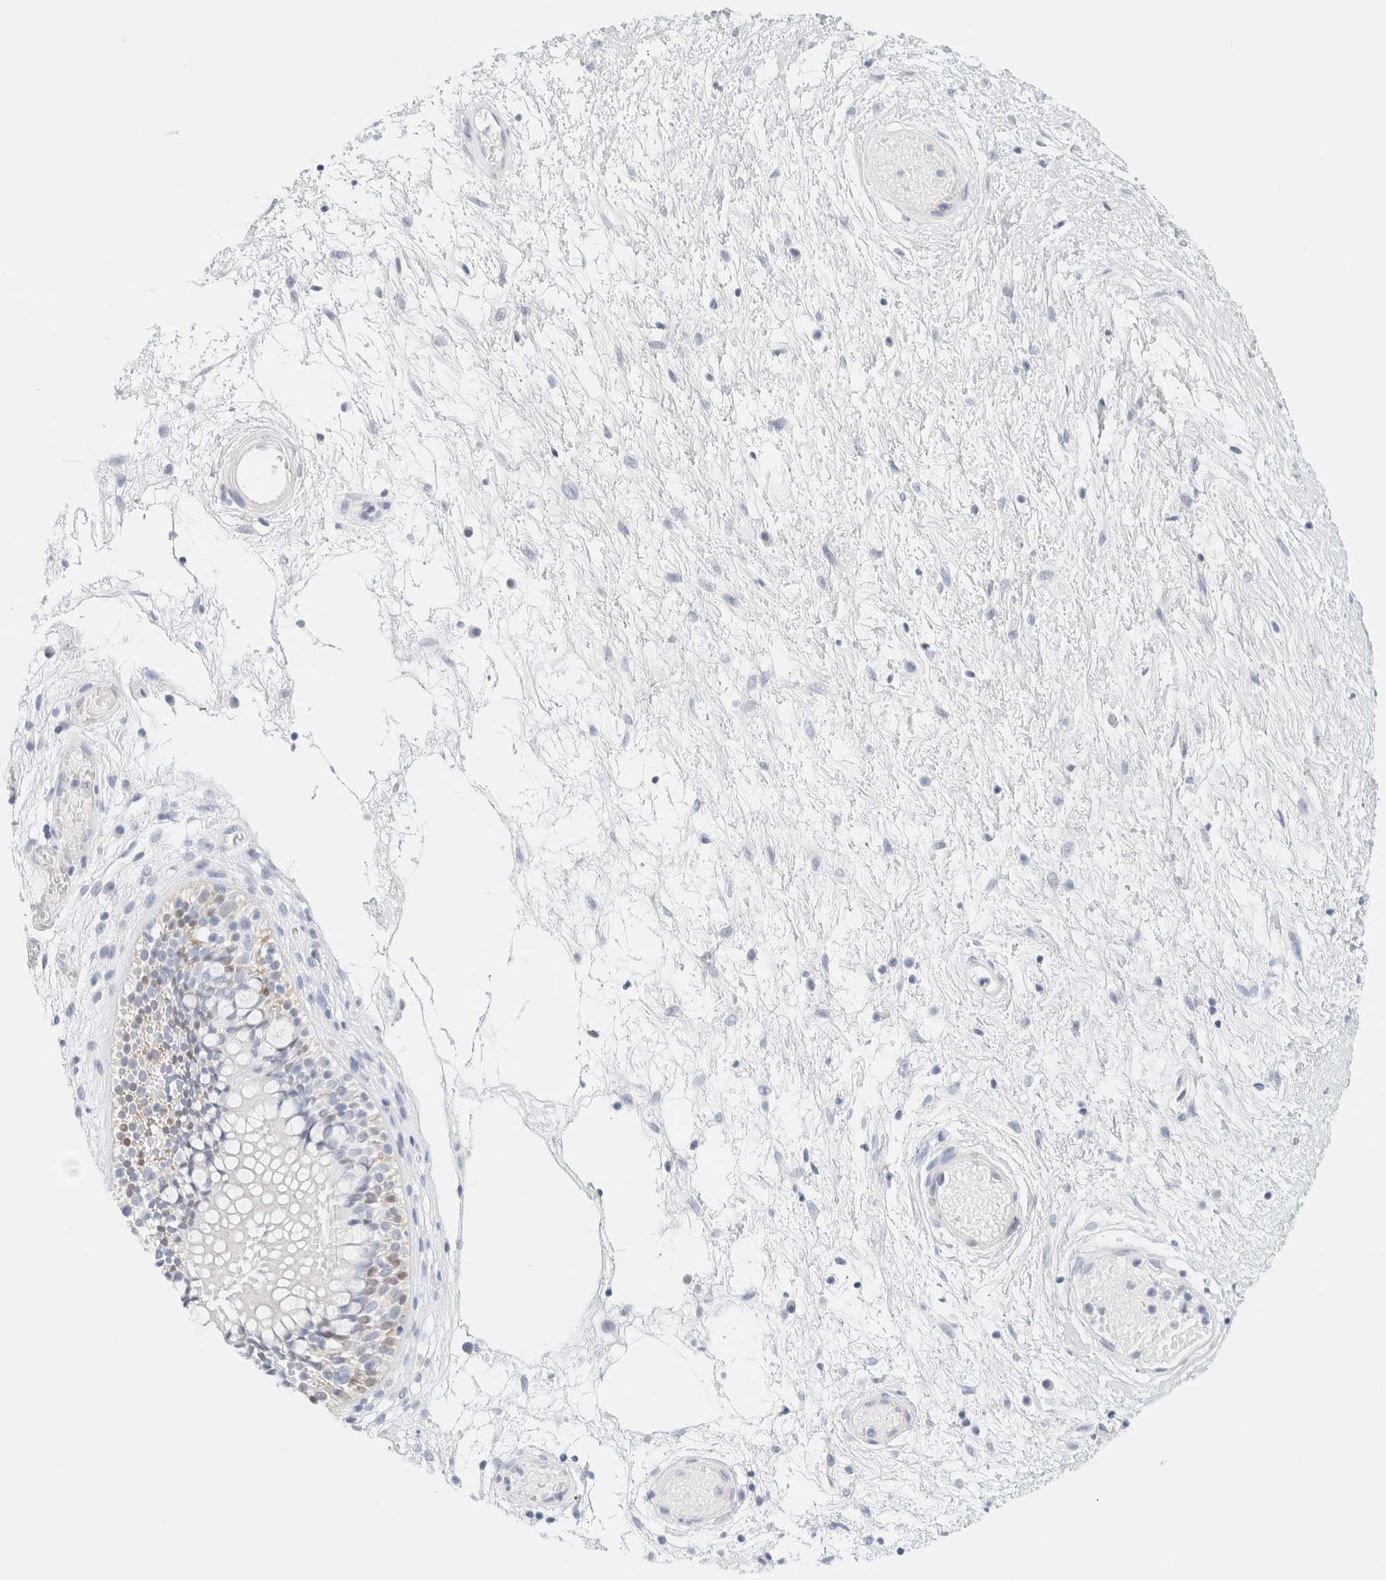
{"staining": {"intensity": "moderate", "quantity": "25%-75%", "location": "cytoplasmic/membranous,nuclear"}, "tissue": "nasopharynx", "cell_type": "Respiratory epithelial cells", "image_type": "normal", "snomed": [{"axis": "morphology", "description": "Normal tissue, NOS"}, {"axis": "morphology", "description": "Inflammation, NOS"}, {"axis": "topography", "description": "Nasopharynx"}], "caption": "An immunohistochemistry (IHC) image of normal tissue is shown. Protein staining in brown highlights moderate cytoplasmic/membranous,nuclear positivity in nasopharynx within respiratory epithelial cells.", "gene": "DPYS", "patient": {"sex": "male", "age": 48}}